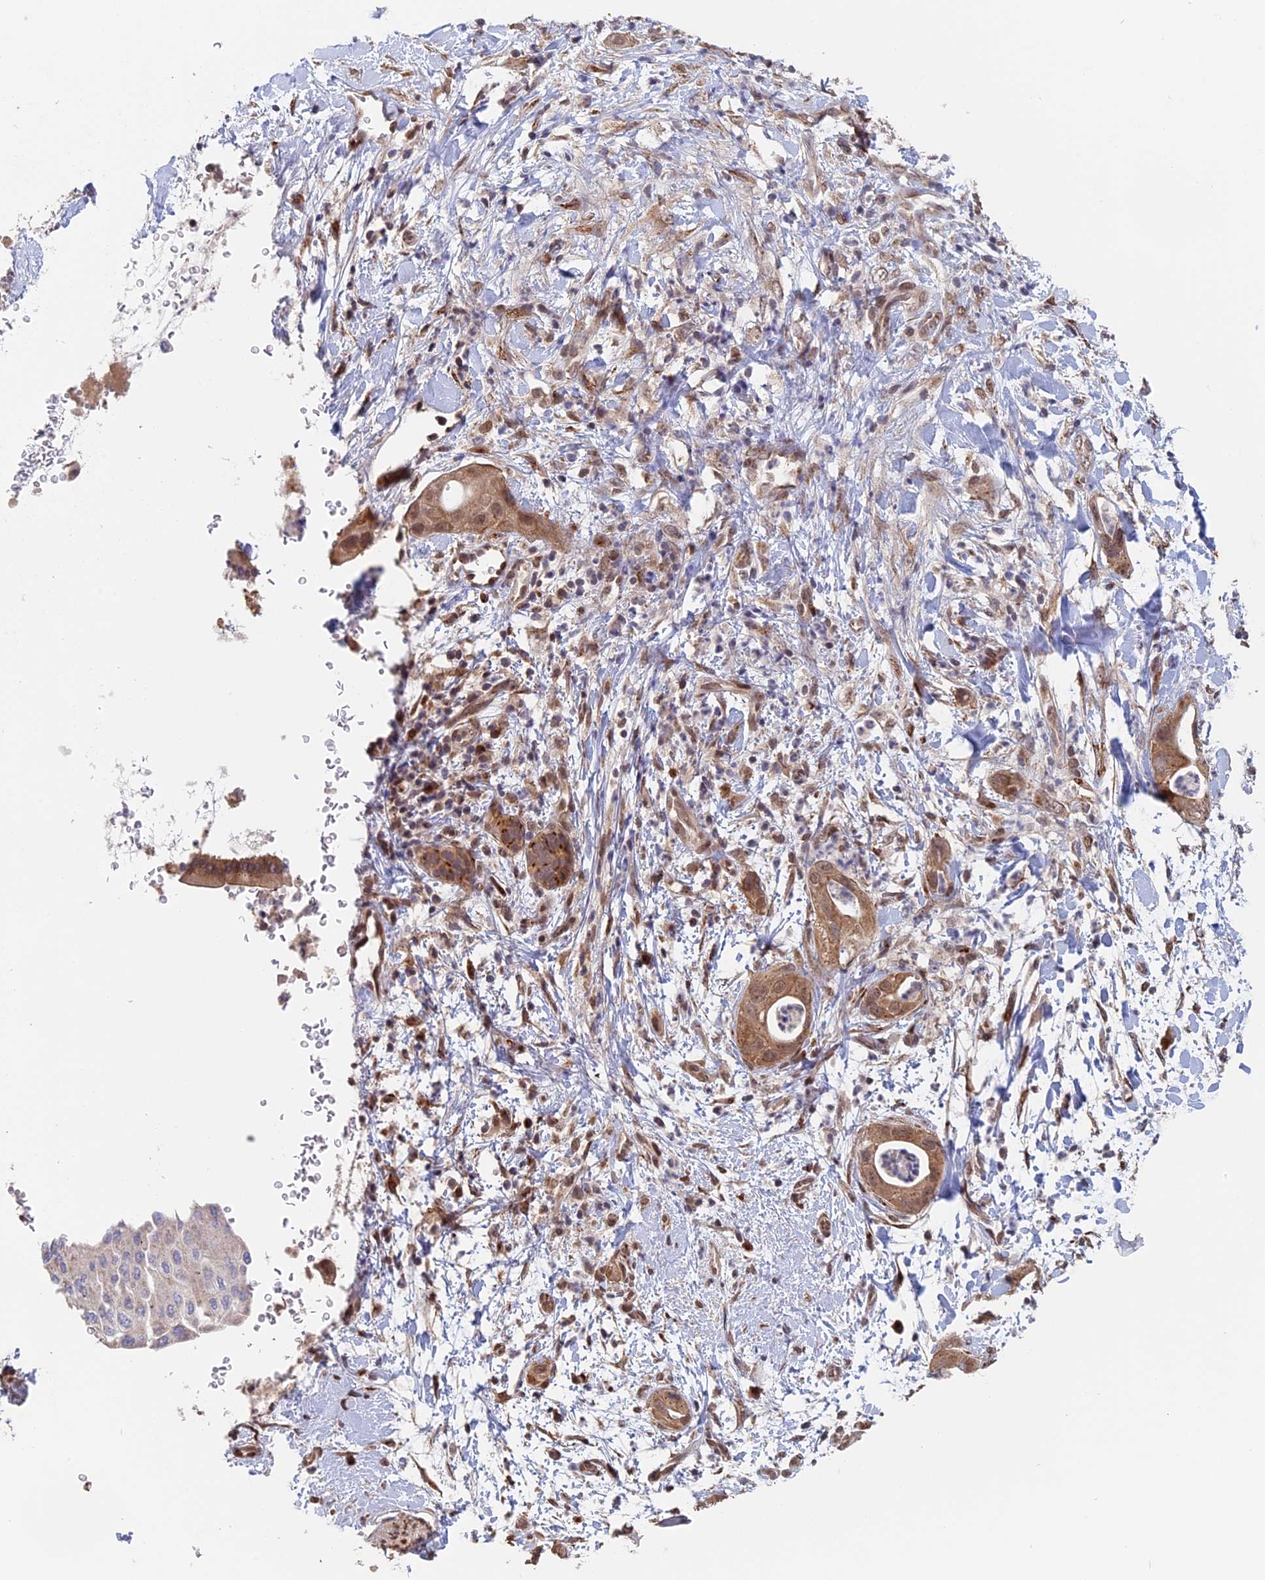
{"staining": {"intensity": "moderate", "quantity": ">75%", "location": "cytoplasmic/membranous,nuclear"}, "tissue": "pancreatic cancer", "cell_type": "Tumor cells", "image_type": "cancer", "snomed": [{"axis": "morphology", "description": "Adenocarcinoma, NOS"}, {"axis": "topography", "description": "Pancreas"}], "caption": "Moderate cytoplasmic/membranous and nuclear protein expression is identified in about >75% of tumor cells in pancreatic cancer (adenocarcinoma).", "gene": "PIGQ", "patient": {"sex": "female", "age": 78}}